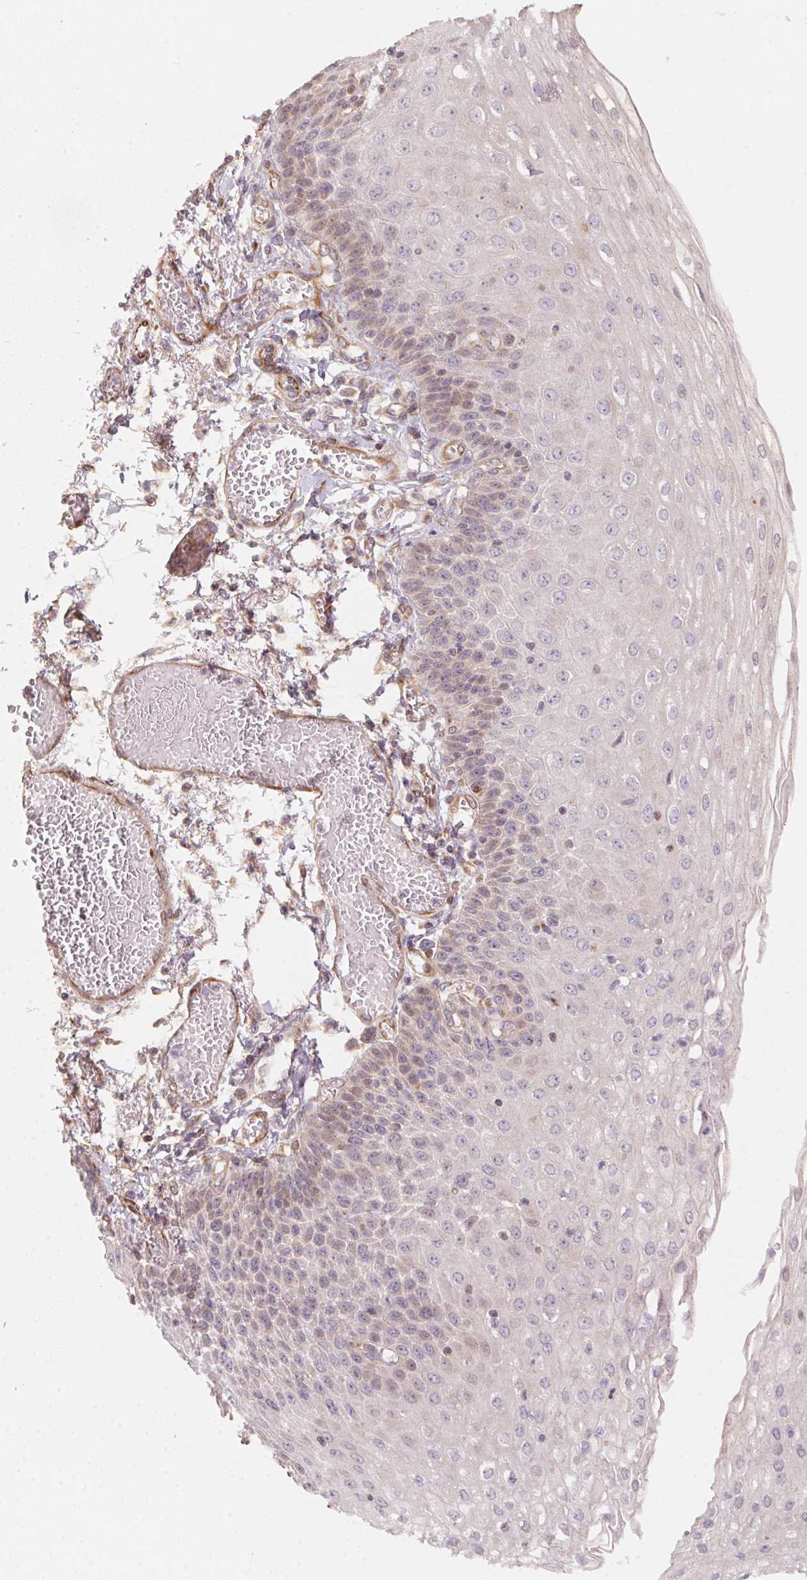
{"staining": {"intensity": "weak", "quantity": "25%-75%", "location": "cytoplasmic/membranous"}, "tissue": "esophagus", "cell_type": "Squamous epithelial cells", "image_type": "normal", "snomed": [{"axis": "morphology", "description": "Normal tissue, NOS"}, {"axis": "morphology", "description": "Adenocarcinoma, NOS"}, {"axis": "topography", "description": "Esophagus"}], "caption": "This is a histology image of immunohistochemistry (IHC) staining of unremarkable esophagus, which shows weak expression in the cytoplasmic/membranous of squamous epithelial cells.", "gene": "TSPAN12", "patient": {"sex": "male", "age": 81}}